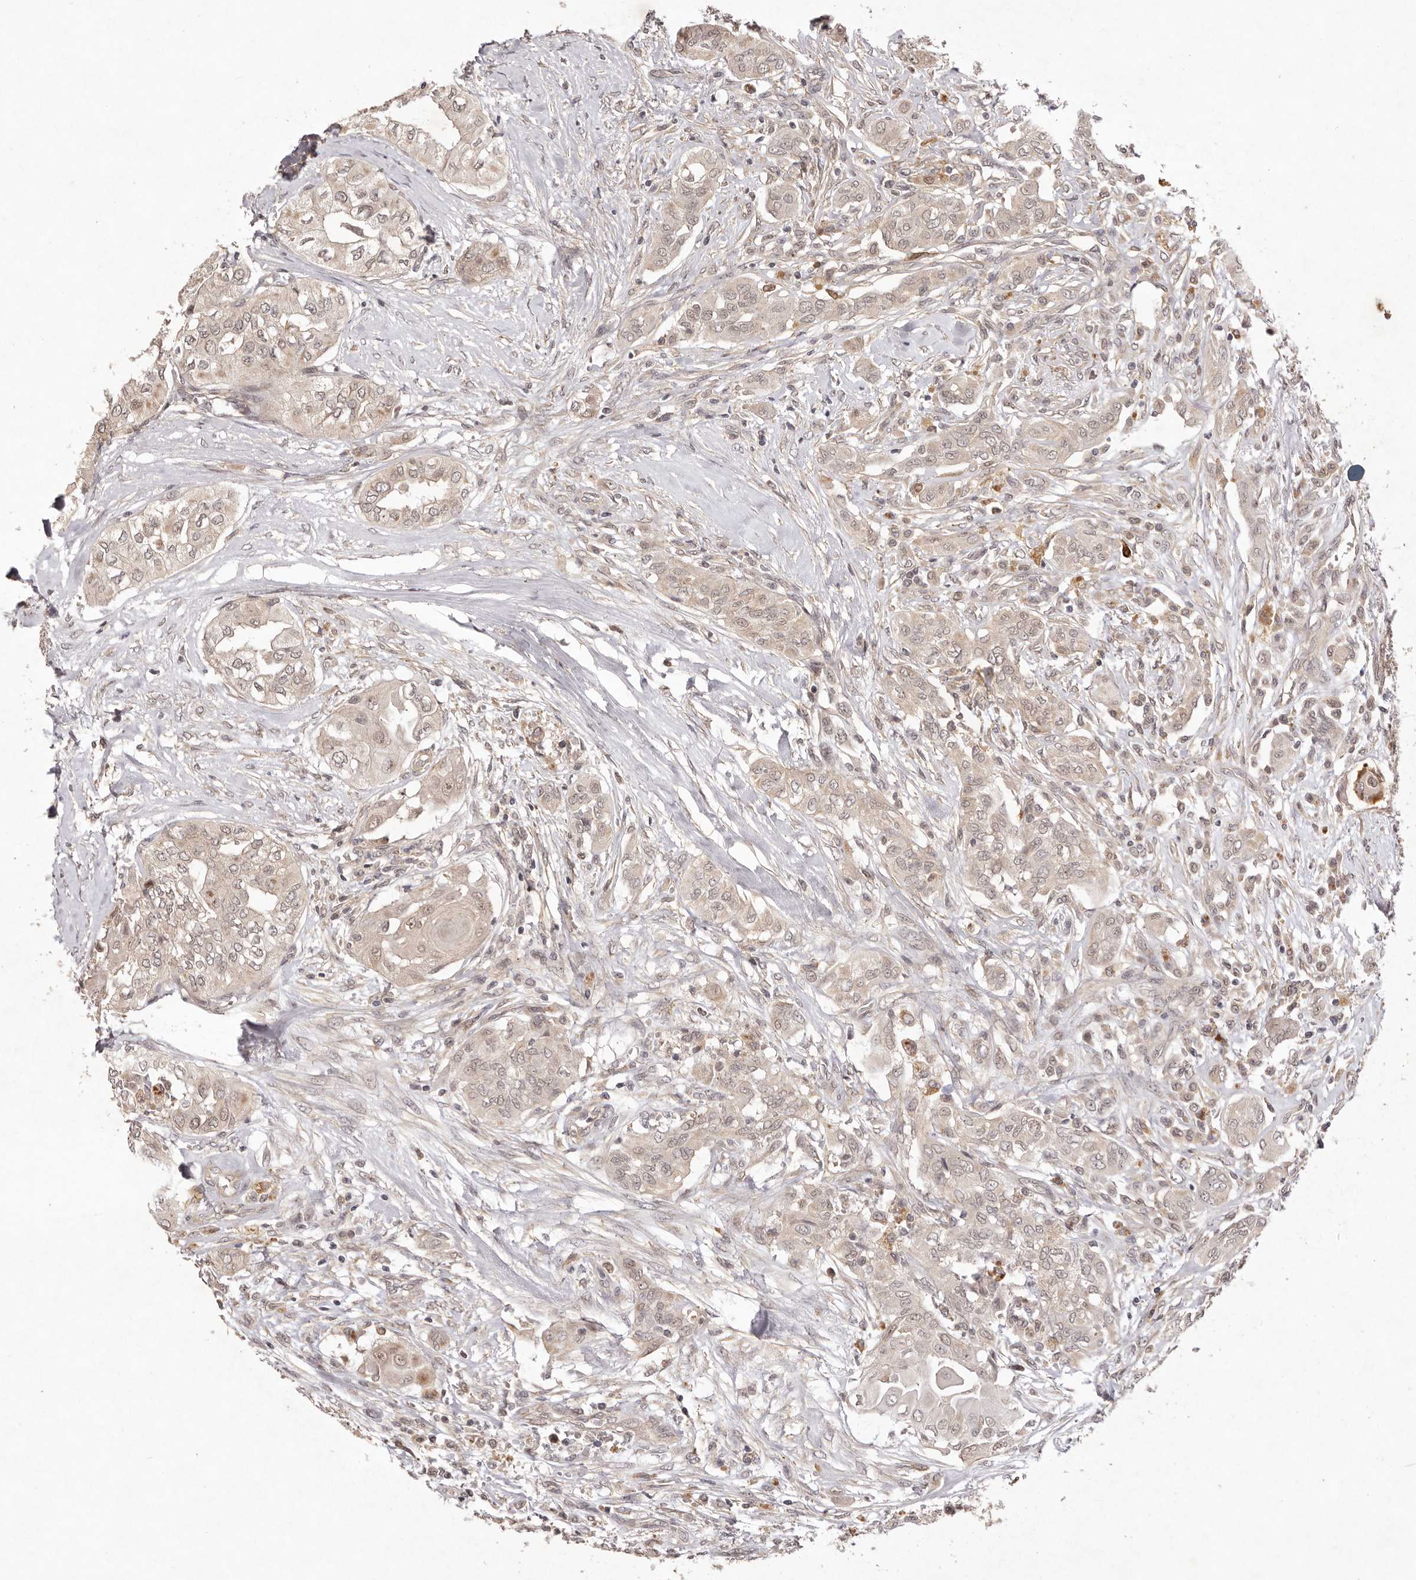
{"staining": {"intensity": "weak", "quantity": ">75%", "location": "cytoplasmic/membranous,nuclear"}, "tissue": "thyroid cancer", "cell_type": "Tumor cells", "image_type": "cancer", "snomed": [{"axis": "morphology", "description": "Papillary adenocarcinoma, NOS"}, {"axis": "topography", "description": "Thyroid gland"}], "caption": "Papillary adenocarcinoma (thyroid) was stained to show a protein in brown. There is low levels of weak cytoplasmic/membranous and nuclear staining in about >75% of tumor cells. Nuclei are stained in blue.", "gene": "BUD31", "patient": {"sex": "female", "age": 59}}